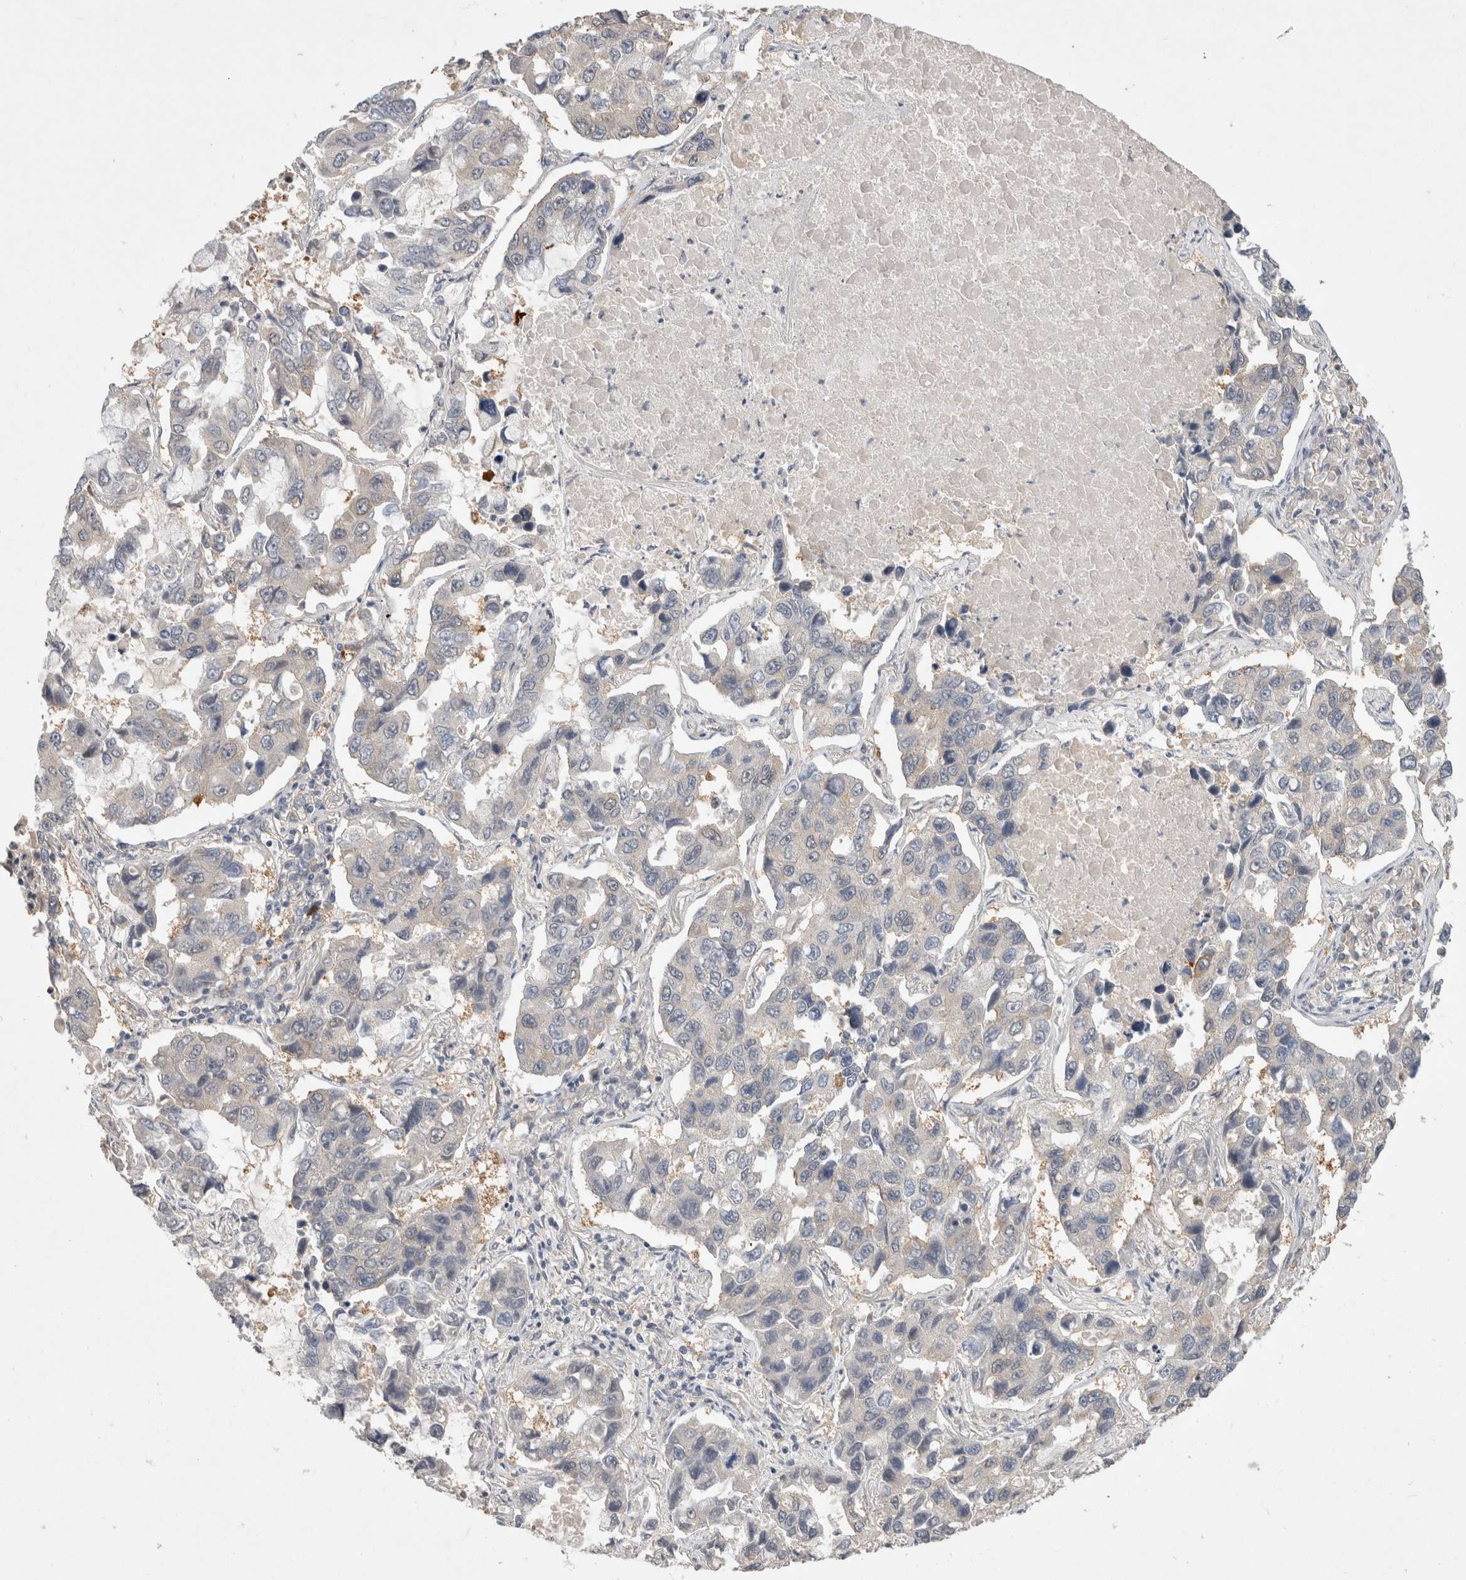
{"staining": {"intensity": "negative", "quantity": "none", "location": "none"}, "tissue": "lung cancer", "cell_type": "Tumor cells", "image_type": "cancer", "snomed": [{"axis": "morphology", "description": "Adenocarcinoma, NOS"}, {"axis": "topography", "description": "Lung"}], "caption": "Tumor cells show no significant protein expression in adenocarcinoma (lung).", "gene": "CERS3", "patient": {"sex": "male", "age": 64}}